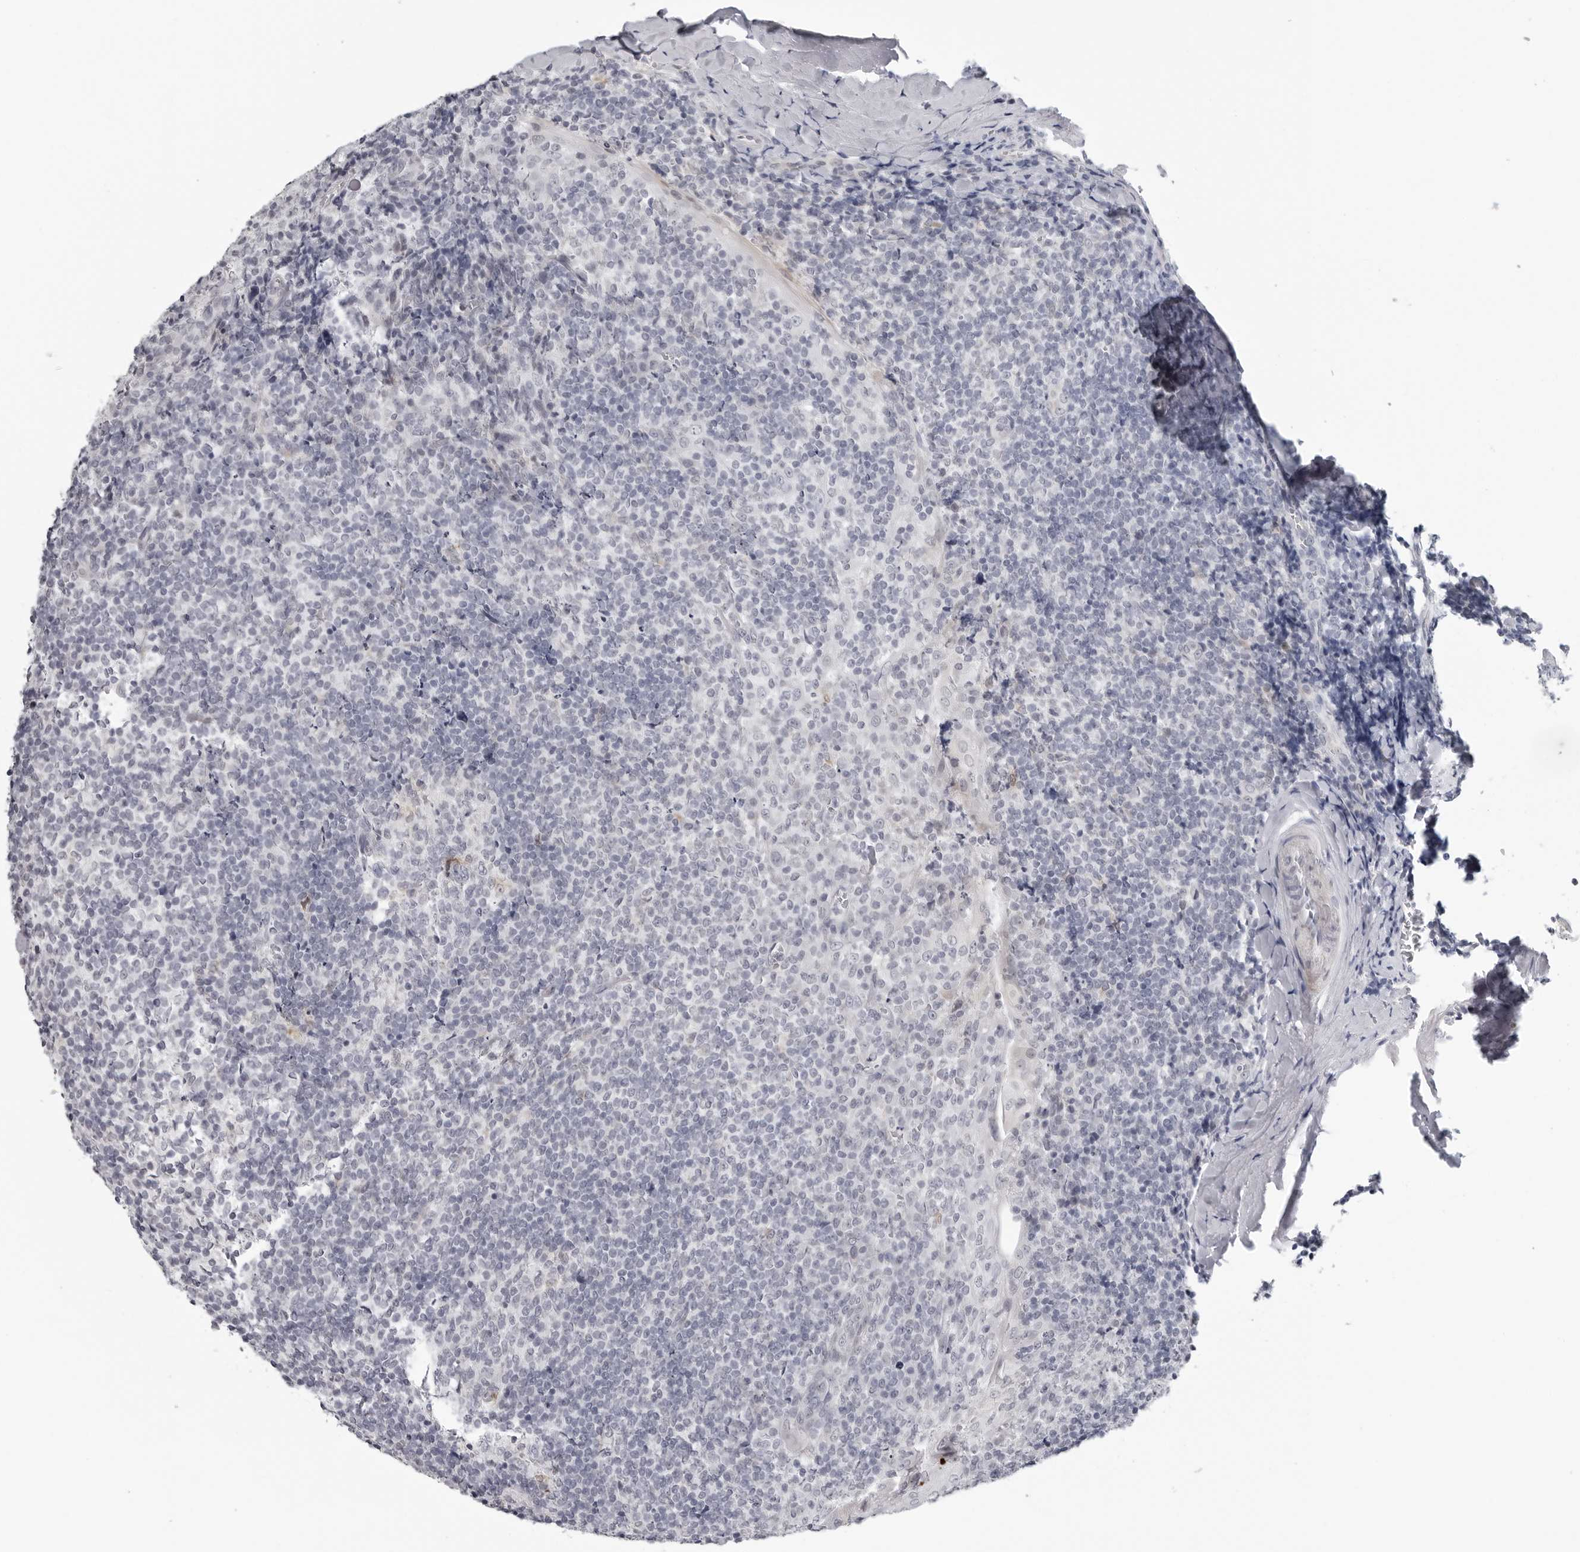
{"staining": {"intensity": "negative", "quantity": "none", "location": "none"}, "tissue": "tonsil", "cell_type": "Germinal center cells", "image_type": "normal", "snomed": [{"axis": "morphology", "description": "Normal tissue, NOS"}, {"axis": "topography", "description": "Tonsil"}], "caption": "Immunohistochemical staining of benign tonsil shows no significant staining in germinal center cells.", "gene": "OPLAH", "patient": {"sex": "male", "age": 37}}